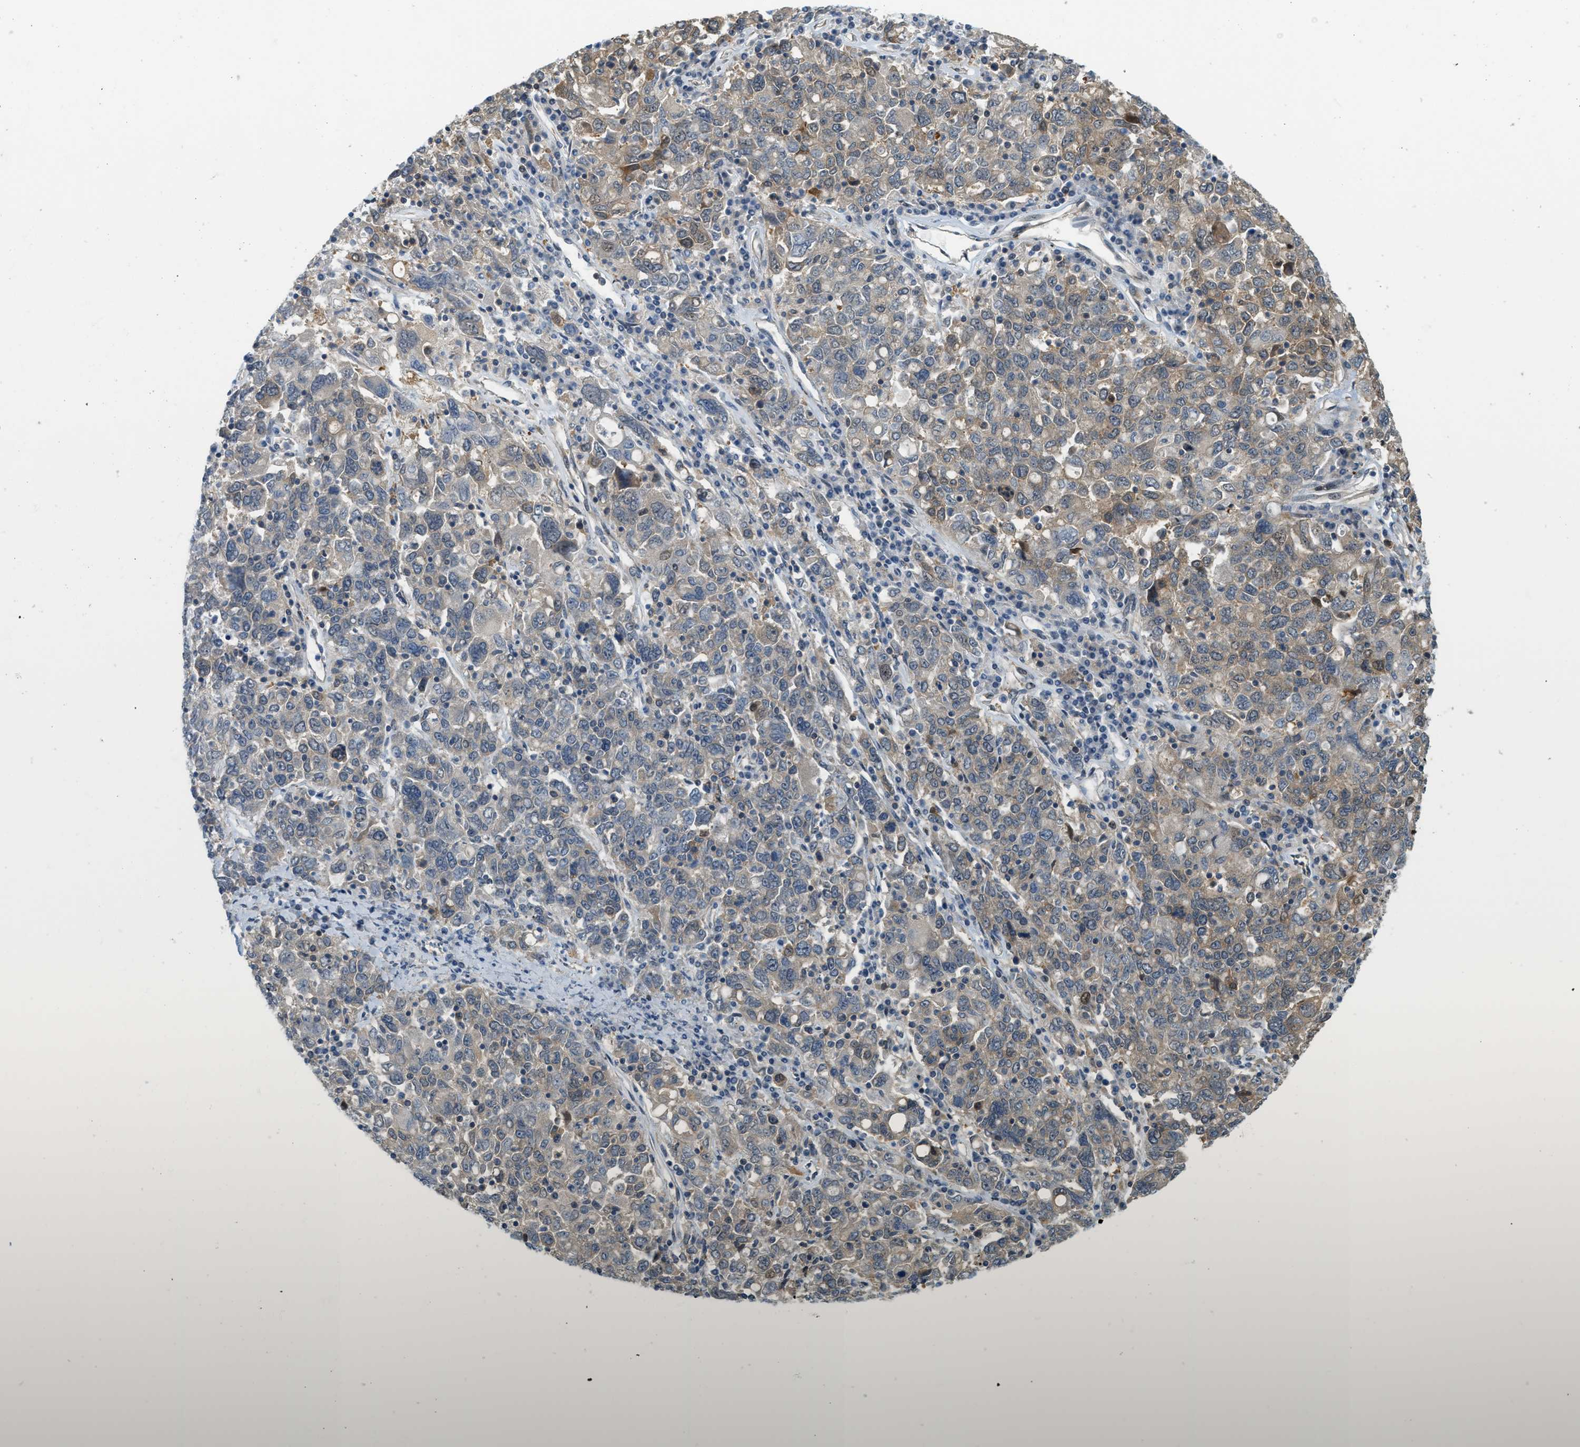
{"staining": {"intensity": "weak", "quantity": ">75%", "location": "cytoplasmic/membranous"}, "tissue": "ovarian cancer", "cell_type": "Tumor cells", "image_type": "cancer", "snomed": [{"axis": "morphology", "description": "Carcinoma, endometroid"}, {"axis": "topography", "description": "Ovary"}], "caption": "Immunohistochemistry image of neoplastic tissue: human ovarian cancer stained using IHC exhibits low levels of weak protein expression localized specifically in the cytoplasmic/membranous of tumor cells, appearing as a cytoplasmic/membranous brown color.", "gene": "PDCL3", "patient": {"sex": "female", "age": 62}}